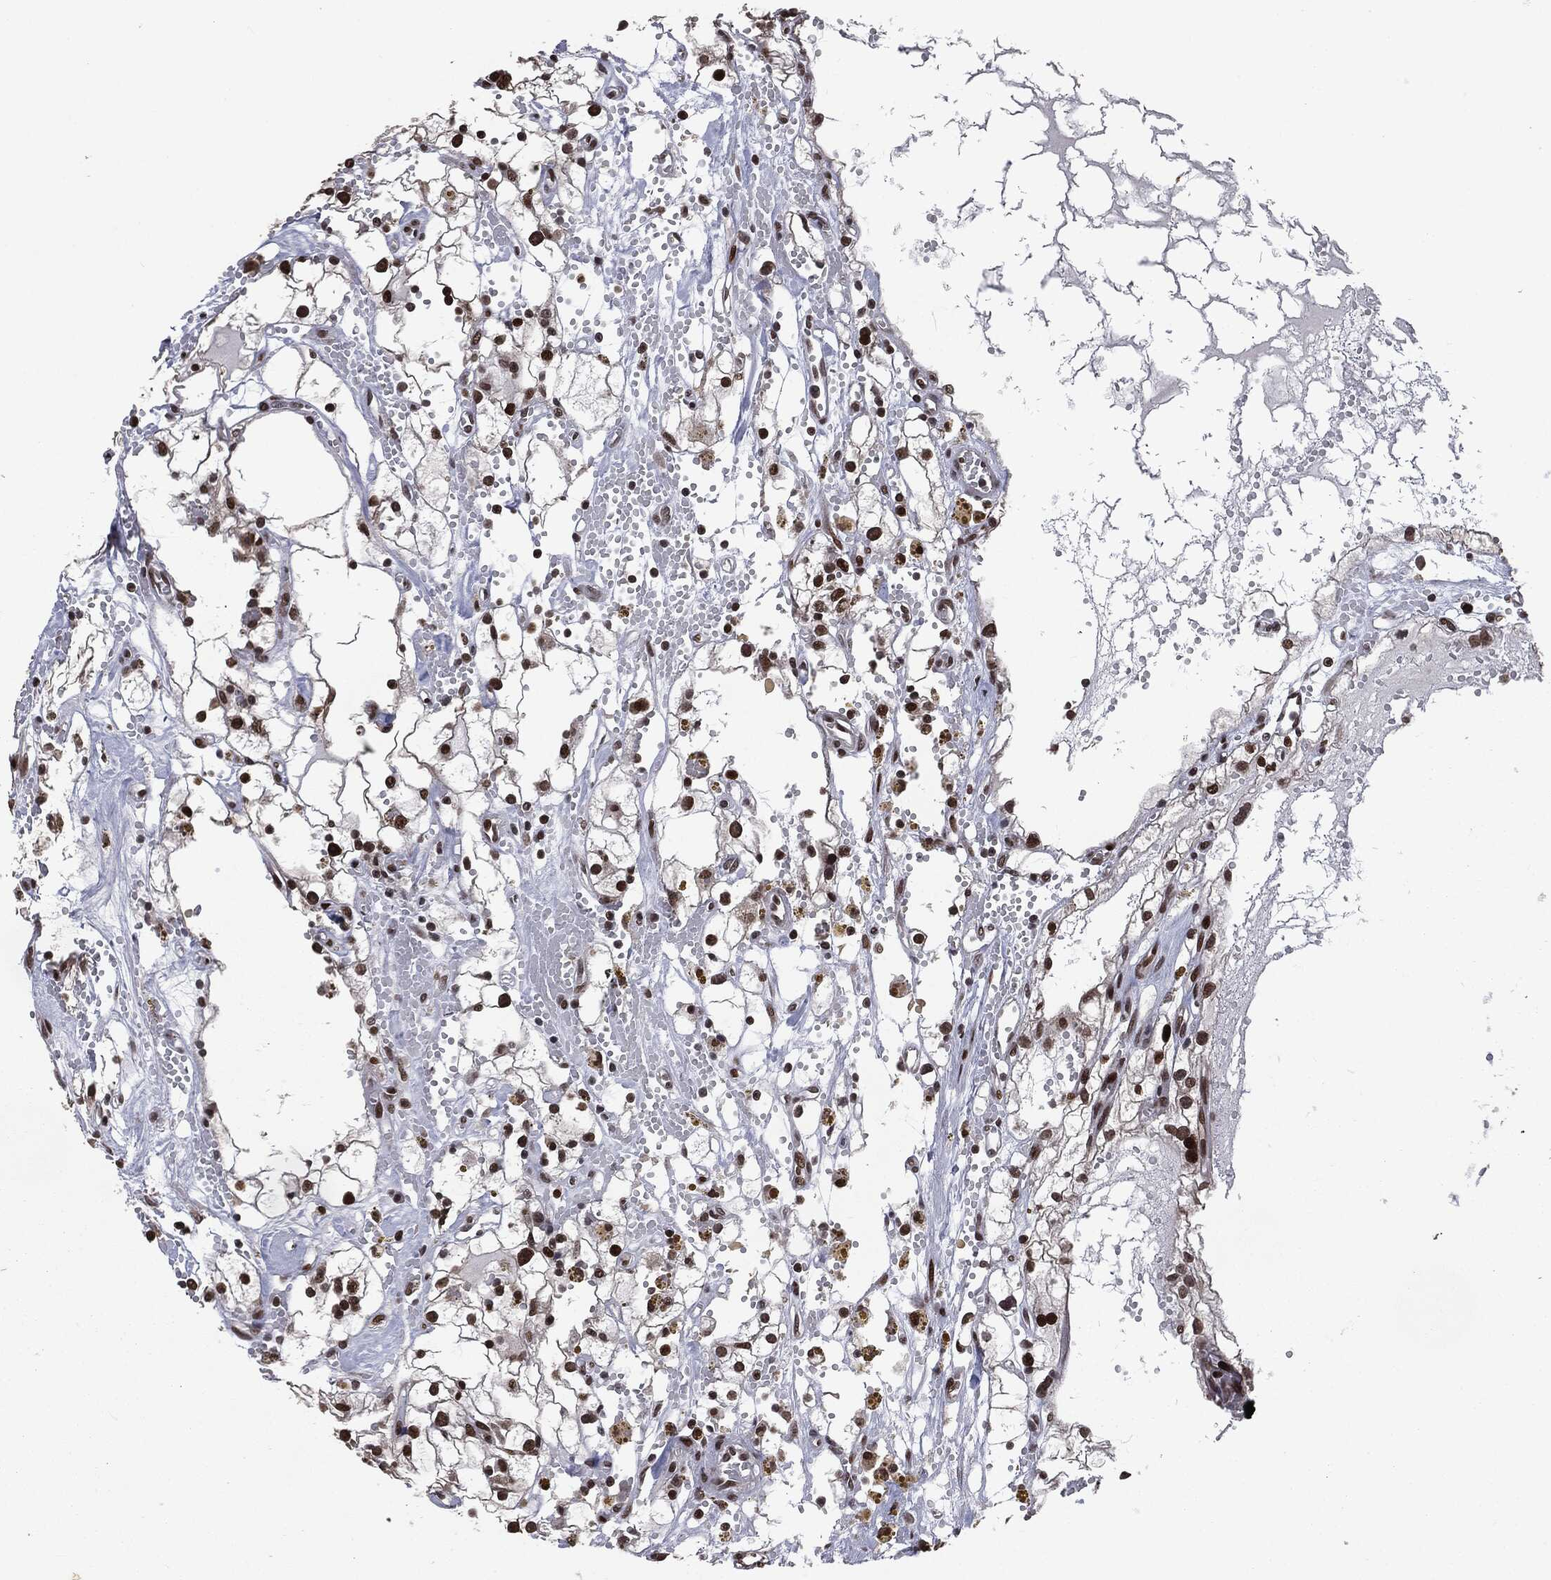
{"staining": {"intensity": "strong", "quantity": ">75%", "location": "nuclear"}, "tissue": "renal cancer", "cell_type": "Tumor cells", "image_type": "cancer", "snomed": [{"axis": "morphology", "description": "Adenocarcinoma, NOS"}, {"axis": "topography", "description": "Kidney"}], "caption": "Brown immunohistochemical staining in adenocarcinoma (renal) demonstrates strong nuclear positivity in about >75% of tumor cells. The protein of interest is shown in brown color, while the nuclei are stained blue.", "gene": "DVL2", "patient": {"sex": "male", "age": 56}}